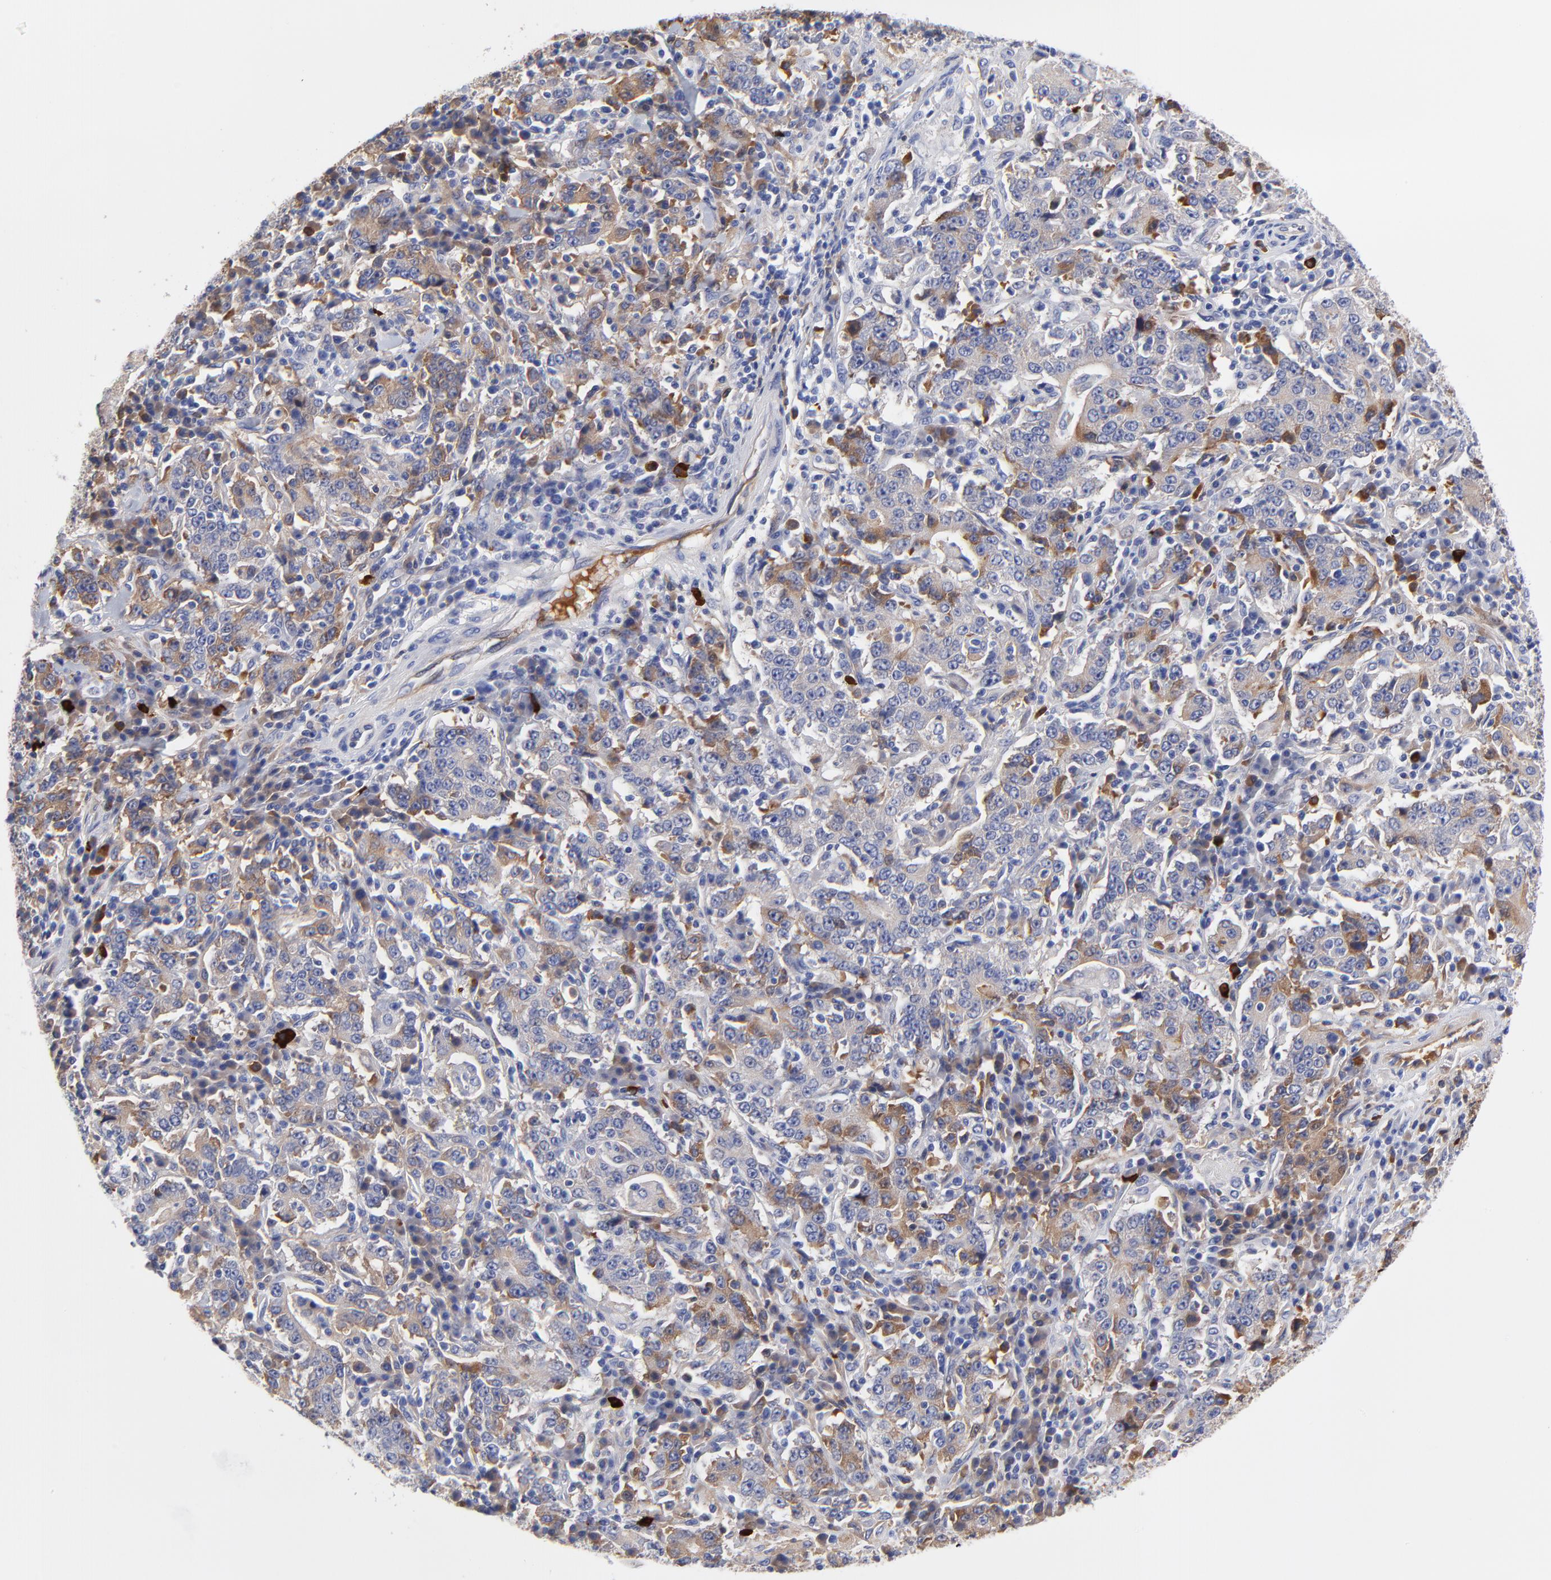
{"staining": {"intensity": "moderate", "quantity": "25%-75%", "location": "cytoplasmic/membranous"}, "tissue": "stomach cancer", "cell_type": "Tumor cells", "image_type": "cancer", "snomed": [{"axis": "morphology", "description": "Normal tissue, NOS"}, {"axis": "morphology", "description": "Adenocarcinoma, NOS"}, {"axis": "topography", "description": "Stomach, upper"}, {"axis": "topography", "description": "Stomach"}], "caption": "IHC (DAB (3,3'-diaminobenzidine)) staining of stomach cancer (adenocarcinoma) exhibits moderate cytoplasmic/membranous protein expression in approximately 25%-75% of tumor cells.", "gene": "IGLV3-10", "patient": {"sex": "male", "age": 59}}